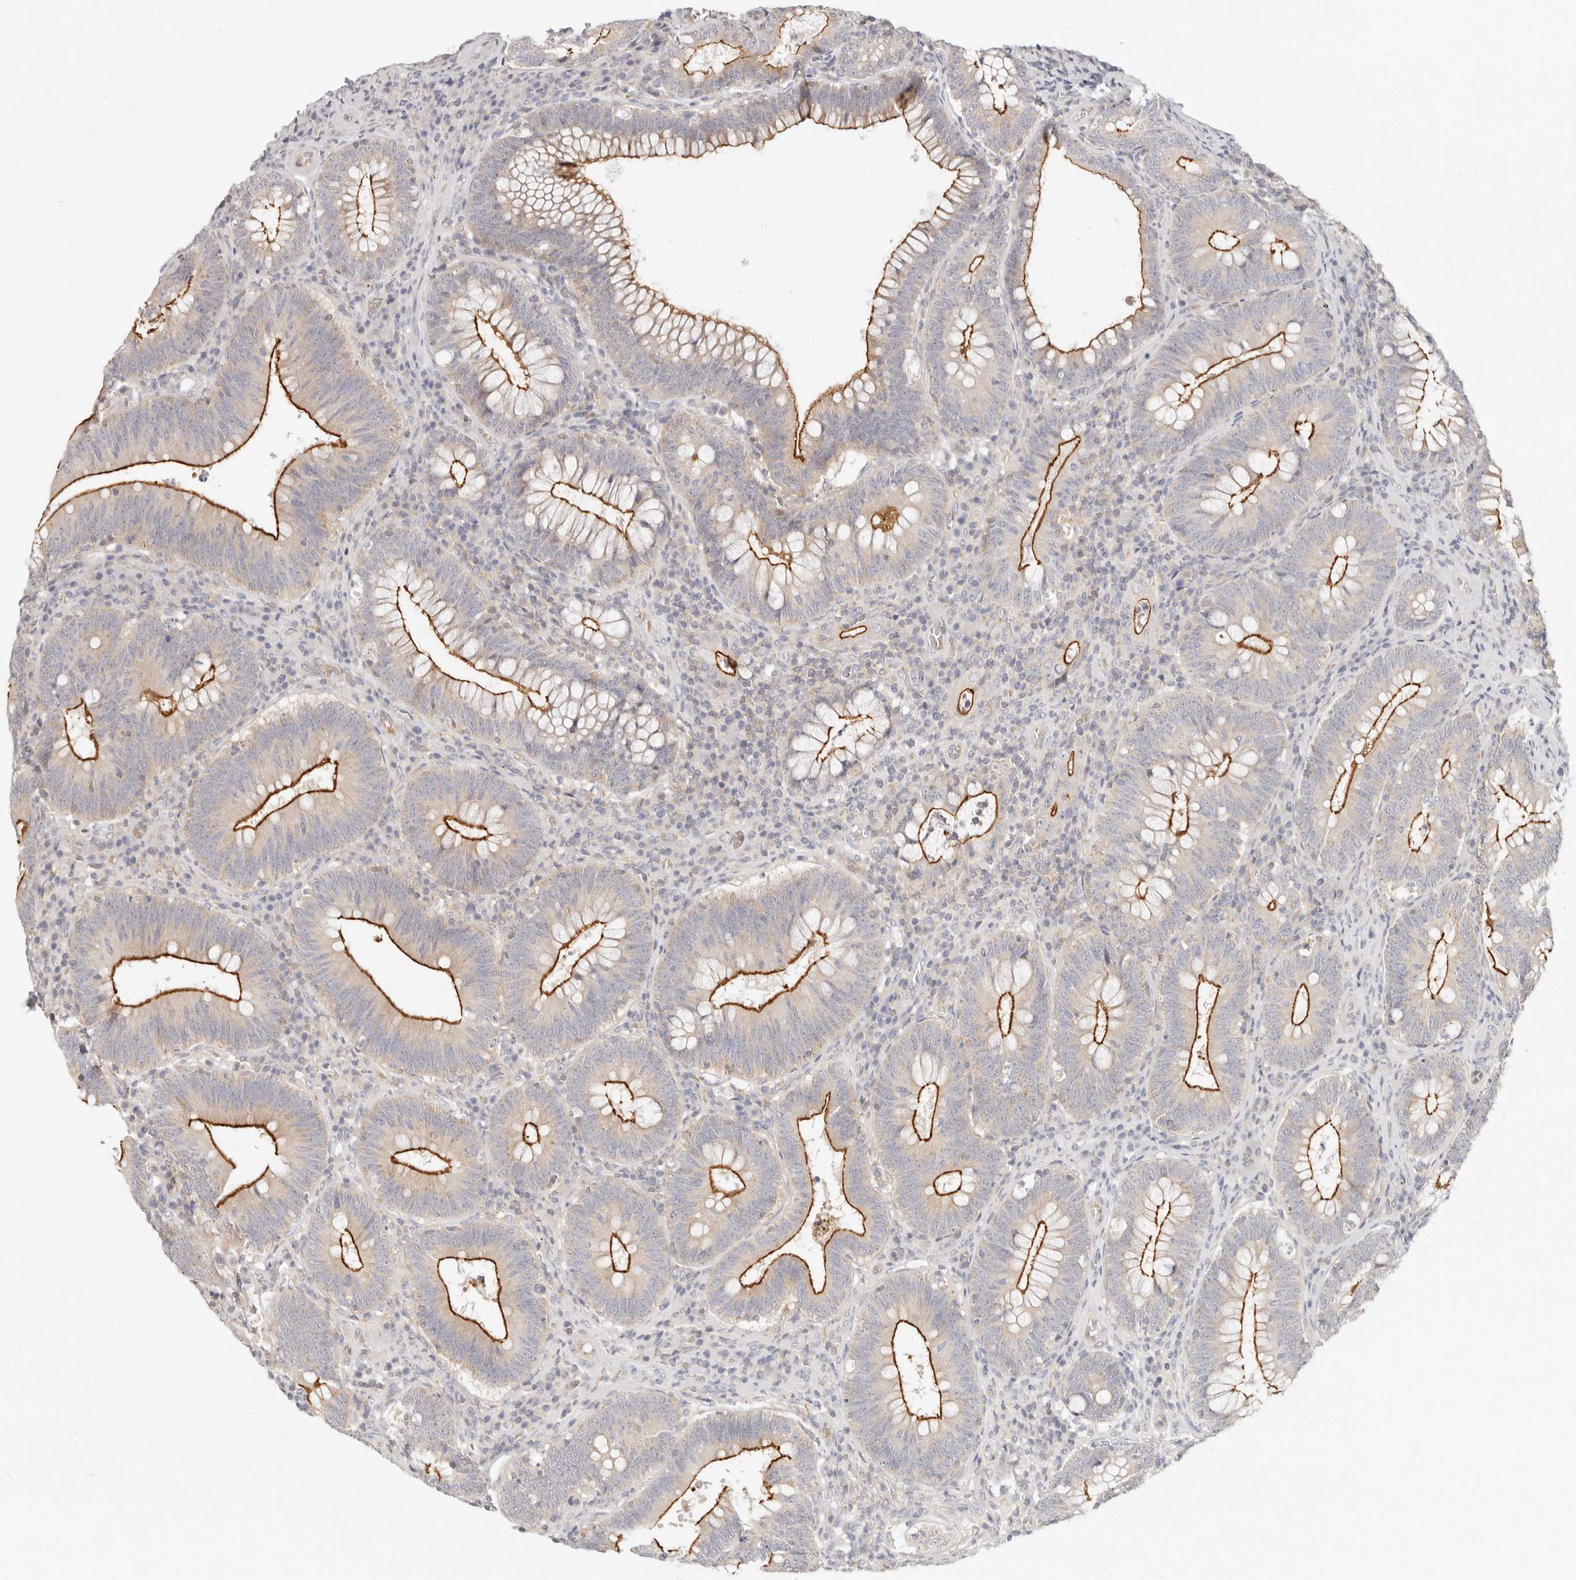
{"staining": {"intensity": "strong", "quantity": "25%-75%", "location": "cytoplasmic/membranous"}, "tissue": "colorectal cancer", "cell_type": "Tumor cells", "image_type": "cancer", "snomed": [{"axis": "morphology", "description": "Normal tissue, NOS"}, {"axis": "topography", "description": "Colon"}], "caption": "Immunohistochemistry of human colorectal cancer reveals high levels of strong cytoplasmic/membranous staining in approximately 25%-75% of tumor cells.", "gene": "LTB4R2", "patient": {"sex": "female", "age": 82}}